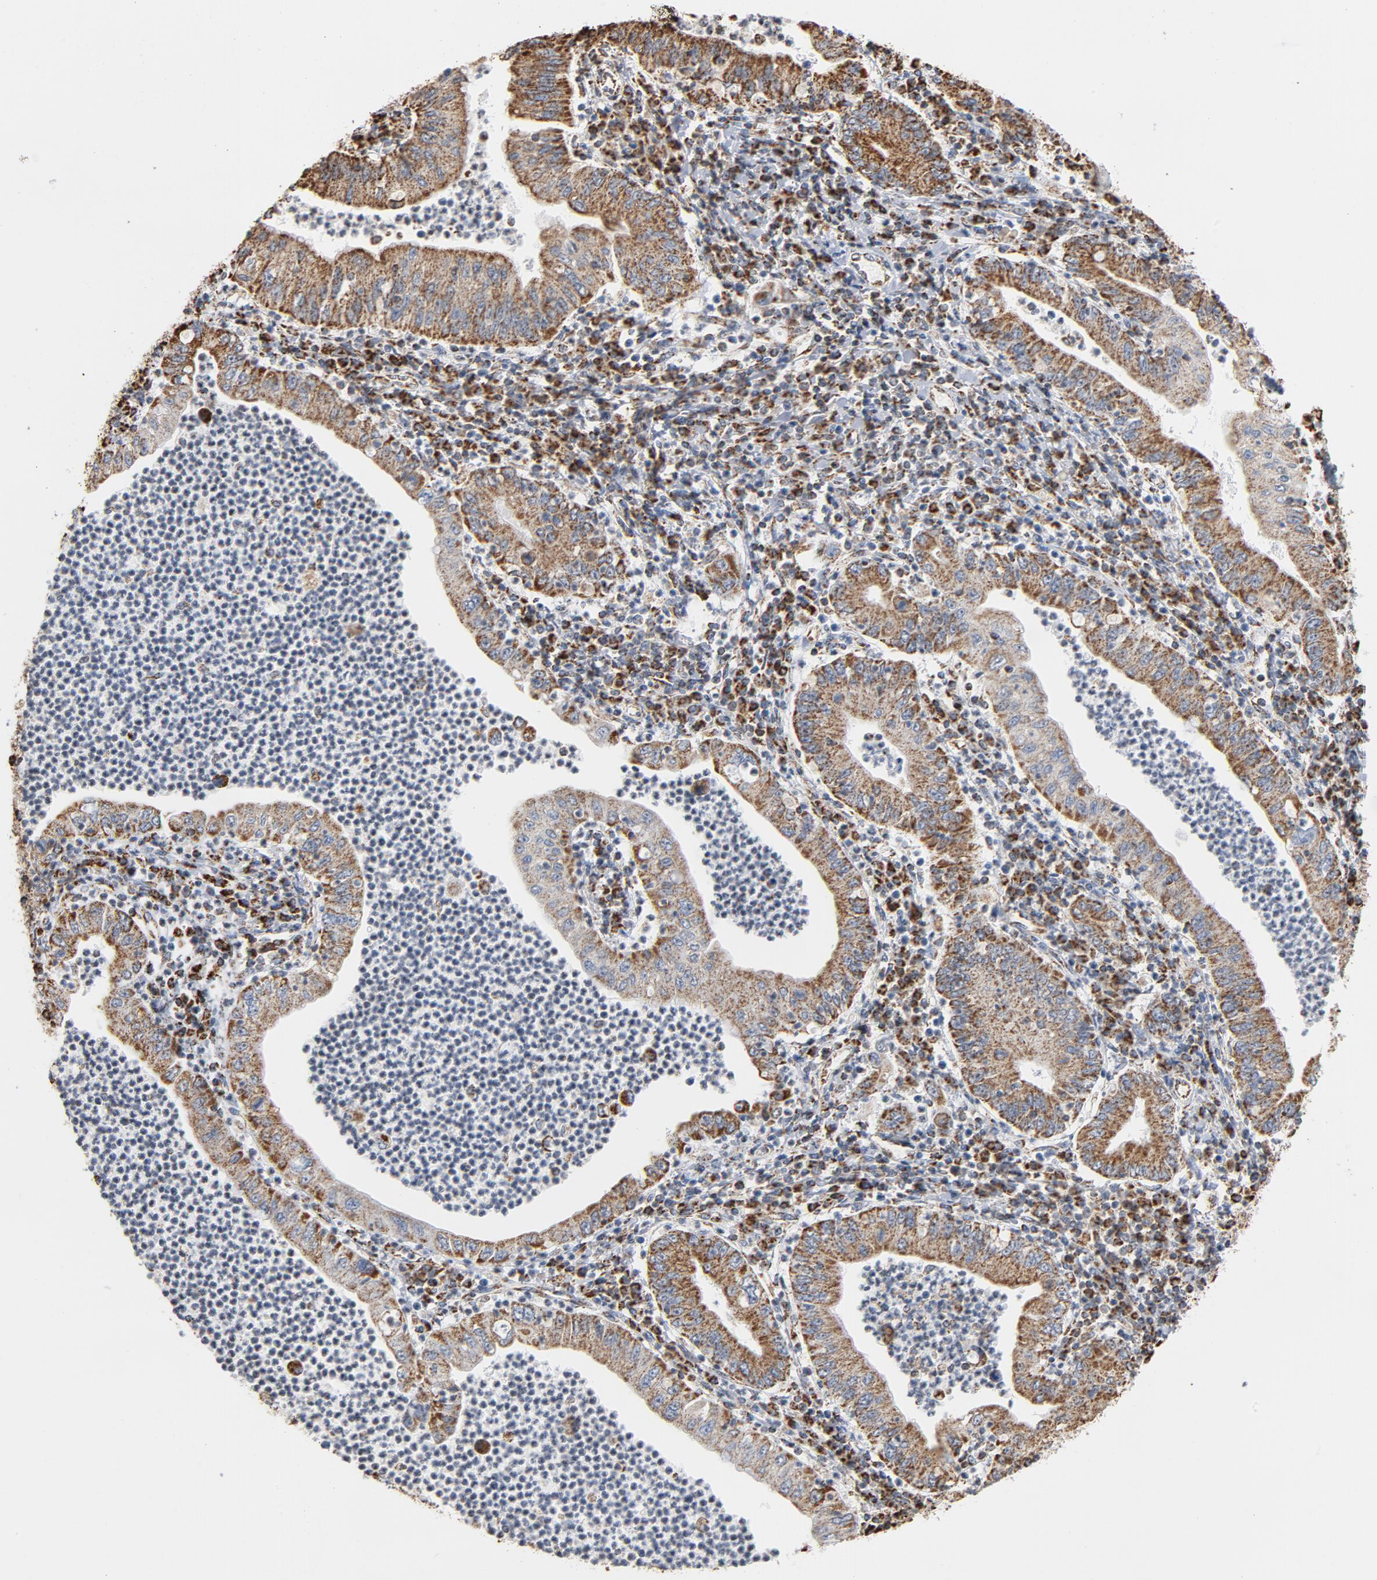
{"staining": {"intensity": "strong", "quantity": ">75%", "location": "cytoplasmic/membranous"}, "tissue": "stomach cancer", "cell_type": "Tumor cells", "image_type": "cancer", "snomed": [{"axis": "morphology", "description": "Normal tissue, NOS"}, {"axis": "morphology", "description": "Adenocarcinoma, NOS"}, {"axis": "topography", "description": "Esophagus"}, {"axis": "topography", "description": "Stomach, upper"}, {"axis": "topography", "description": "Peripheral nerve tissue"}], "caption": "Tumor cells demonstrate high levels of strong cytoplasmic/membranous staining in approximately >75% of cells in stomach adenocarcinoma.", "gene": "NDUFS4", "patient": {"sex": "male", "age": 62}}